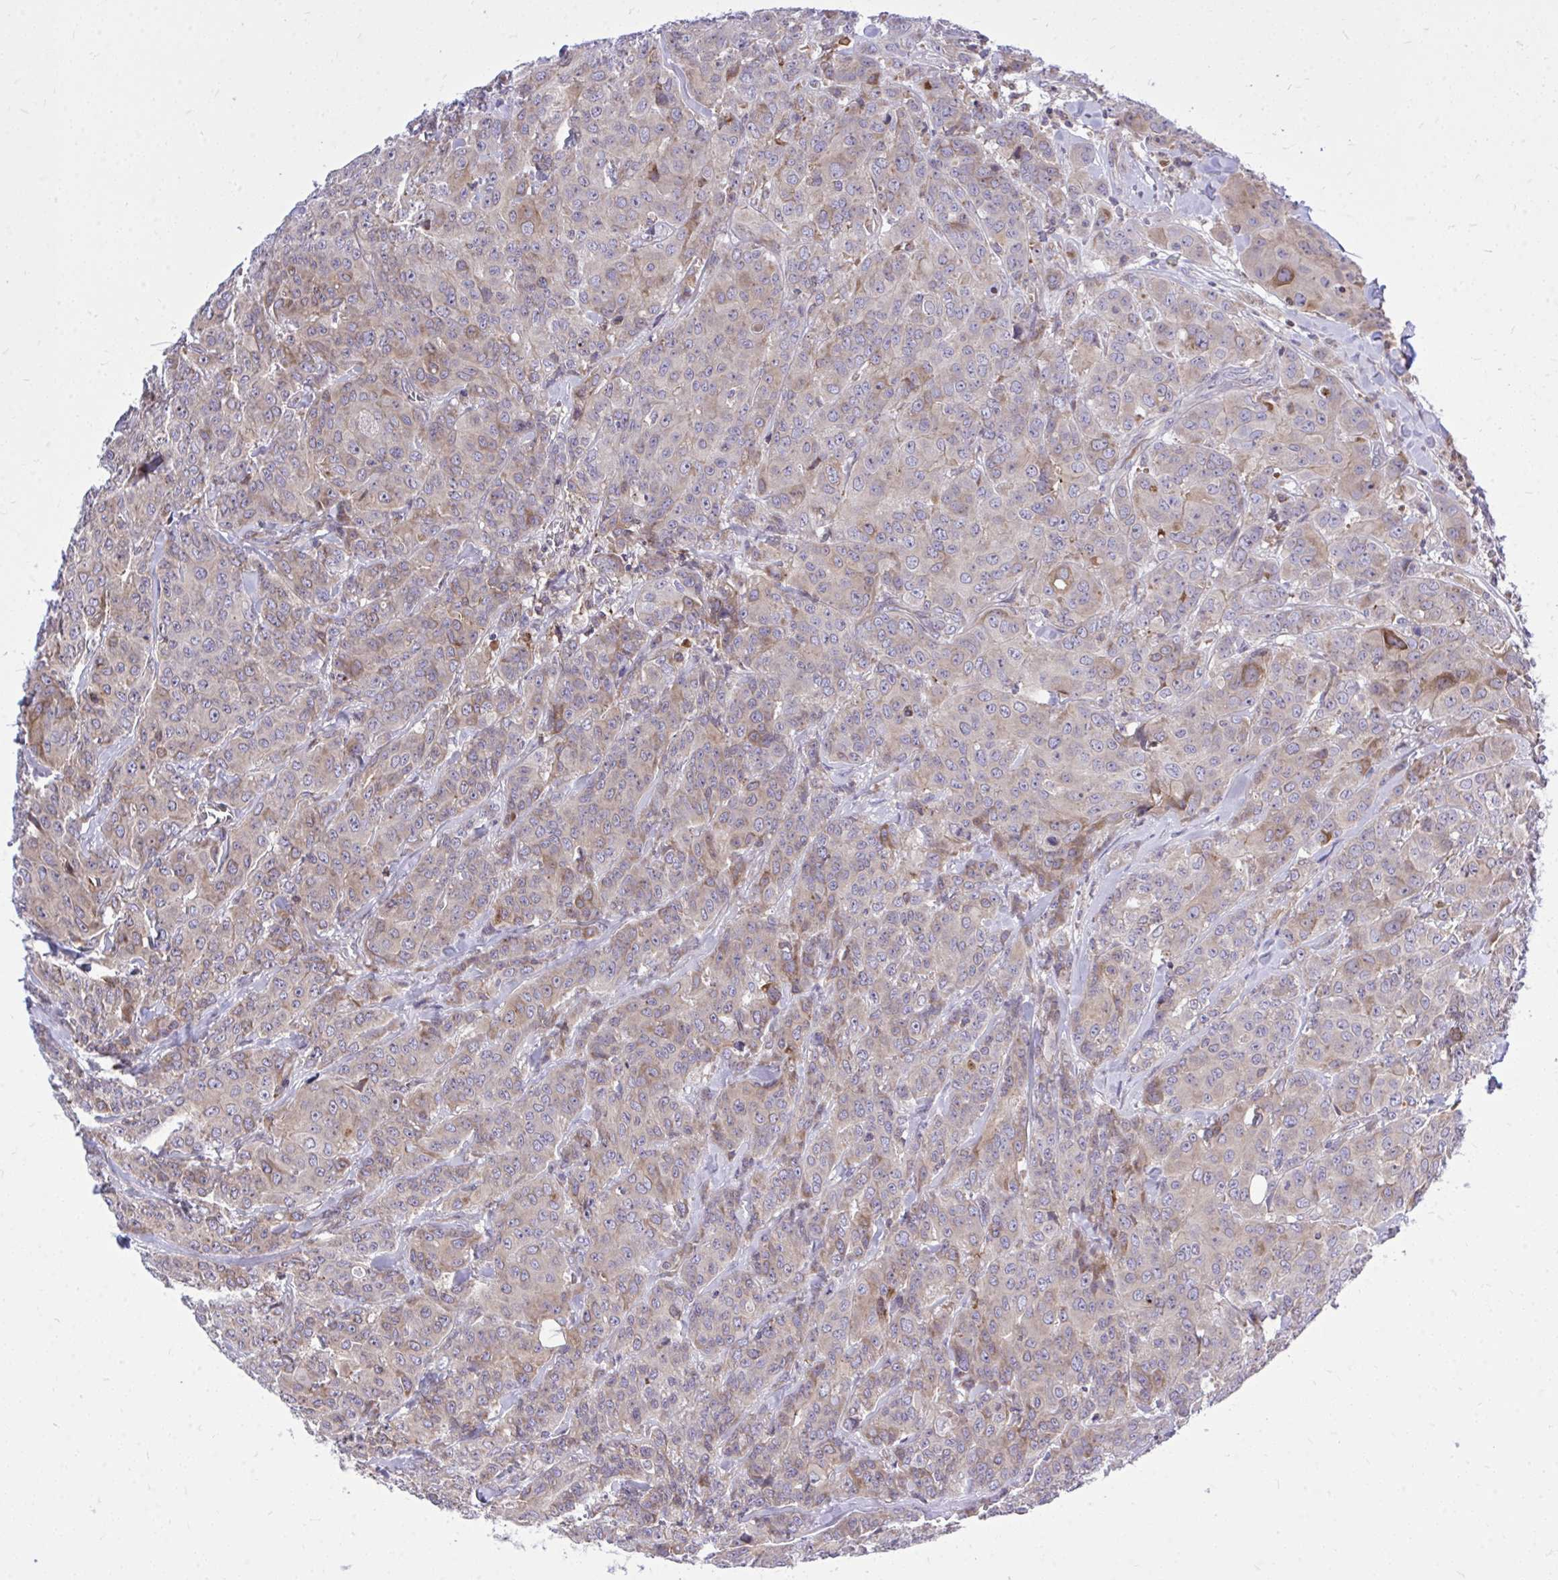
{"staining": {"intensity": "weak", "quantity": "25%-75%", "location": "cytoplasmic/membranous"}, "tissue": "breast cancer", "cell_type": "Tumor cells", "image_type": "cancer", "snomed": [{"axis": "morphology", "description": "Normal tissue, NOS"}, {"axis": "morphology", "description": "Duct carcinoma"}, {"axis": "topography", "description": "Breast"}], "caption": "Weak cytoplasmic/membranous protein staining is appreciated in about 25%-75% of tumor cells in breast intraductal carcinoma.", "gene": "METTL9", "patient": {"sex": "female", "age": 43}}